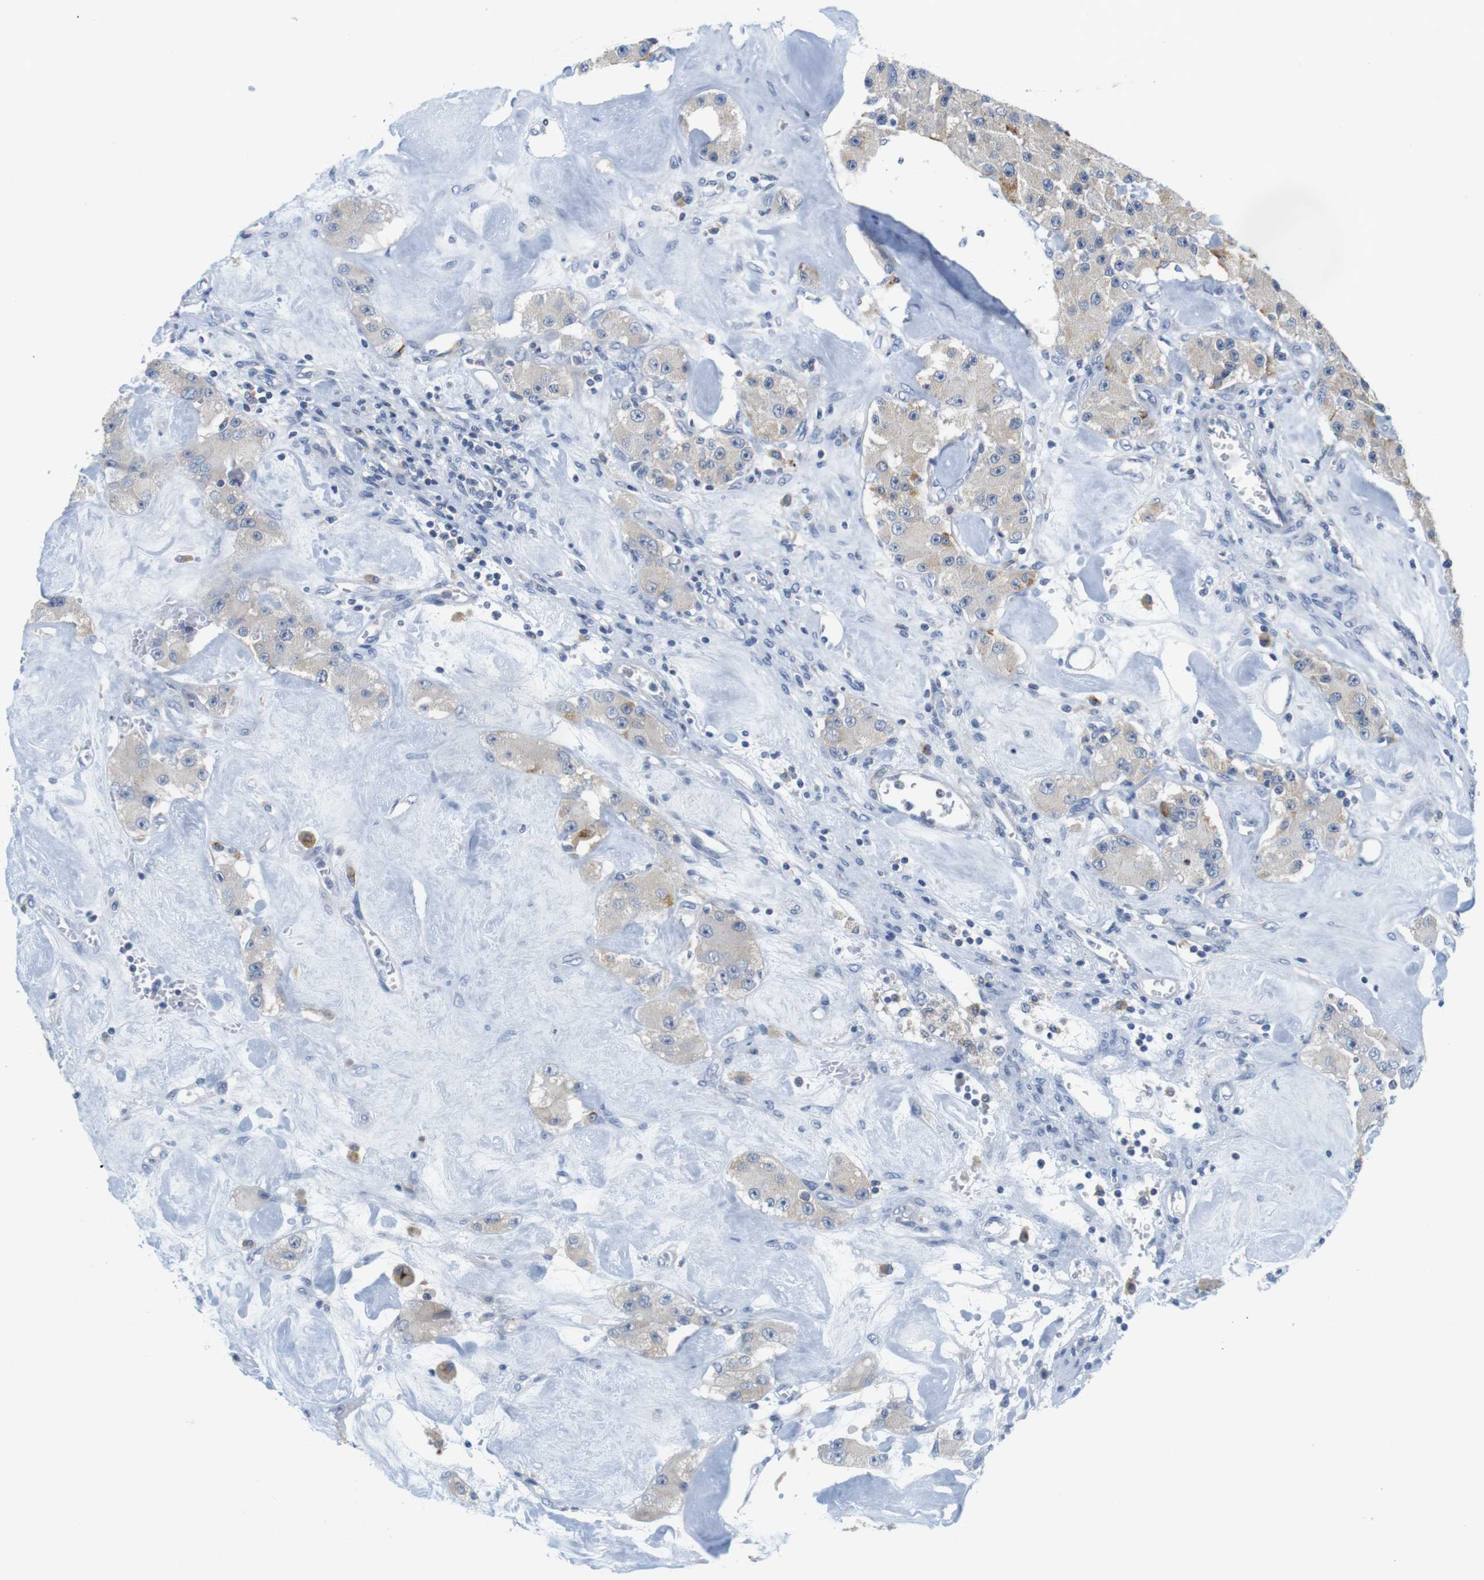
{"staining": {"intensity": "weak", "quantity": ">75%", "location": "cytoplasmic/membranous"}, "tissue": "carcinoid", "cell_type": "Tumor cells", "image_type": "cancer", "snomed": [{"axis": "morphology", "description": "Carcinoid, malignant, NOS"}, {"axis": "topography", "description": "Pancreas"}], "caption": "Immunohistochemical staining of malignant carcinoid shows weak cytoplasmic/membranous protein expression in about >75% of tumor cells.", "gene": "CNGA2", "patient": {"sex": "male", "age": 41}}